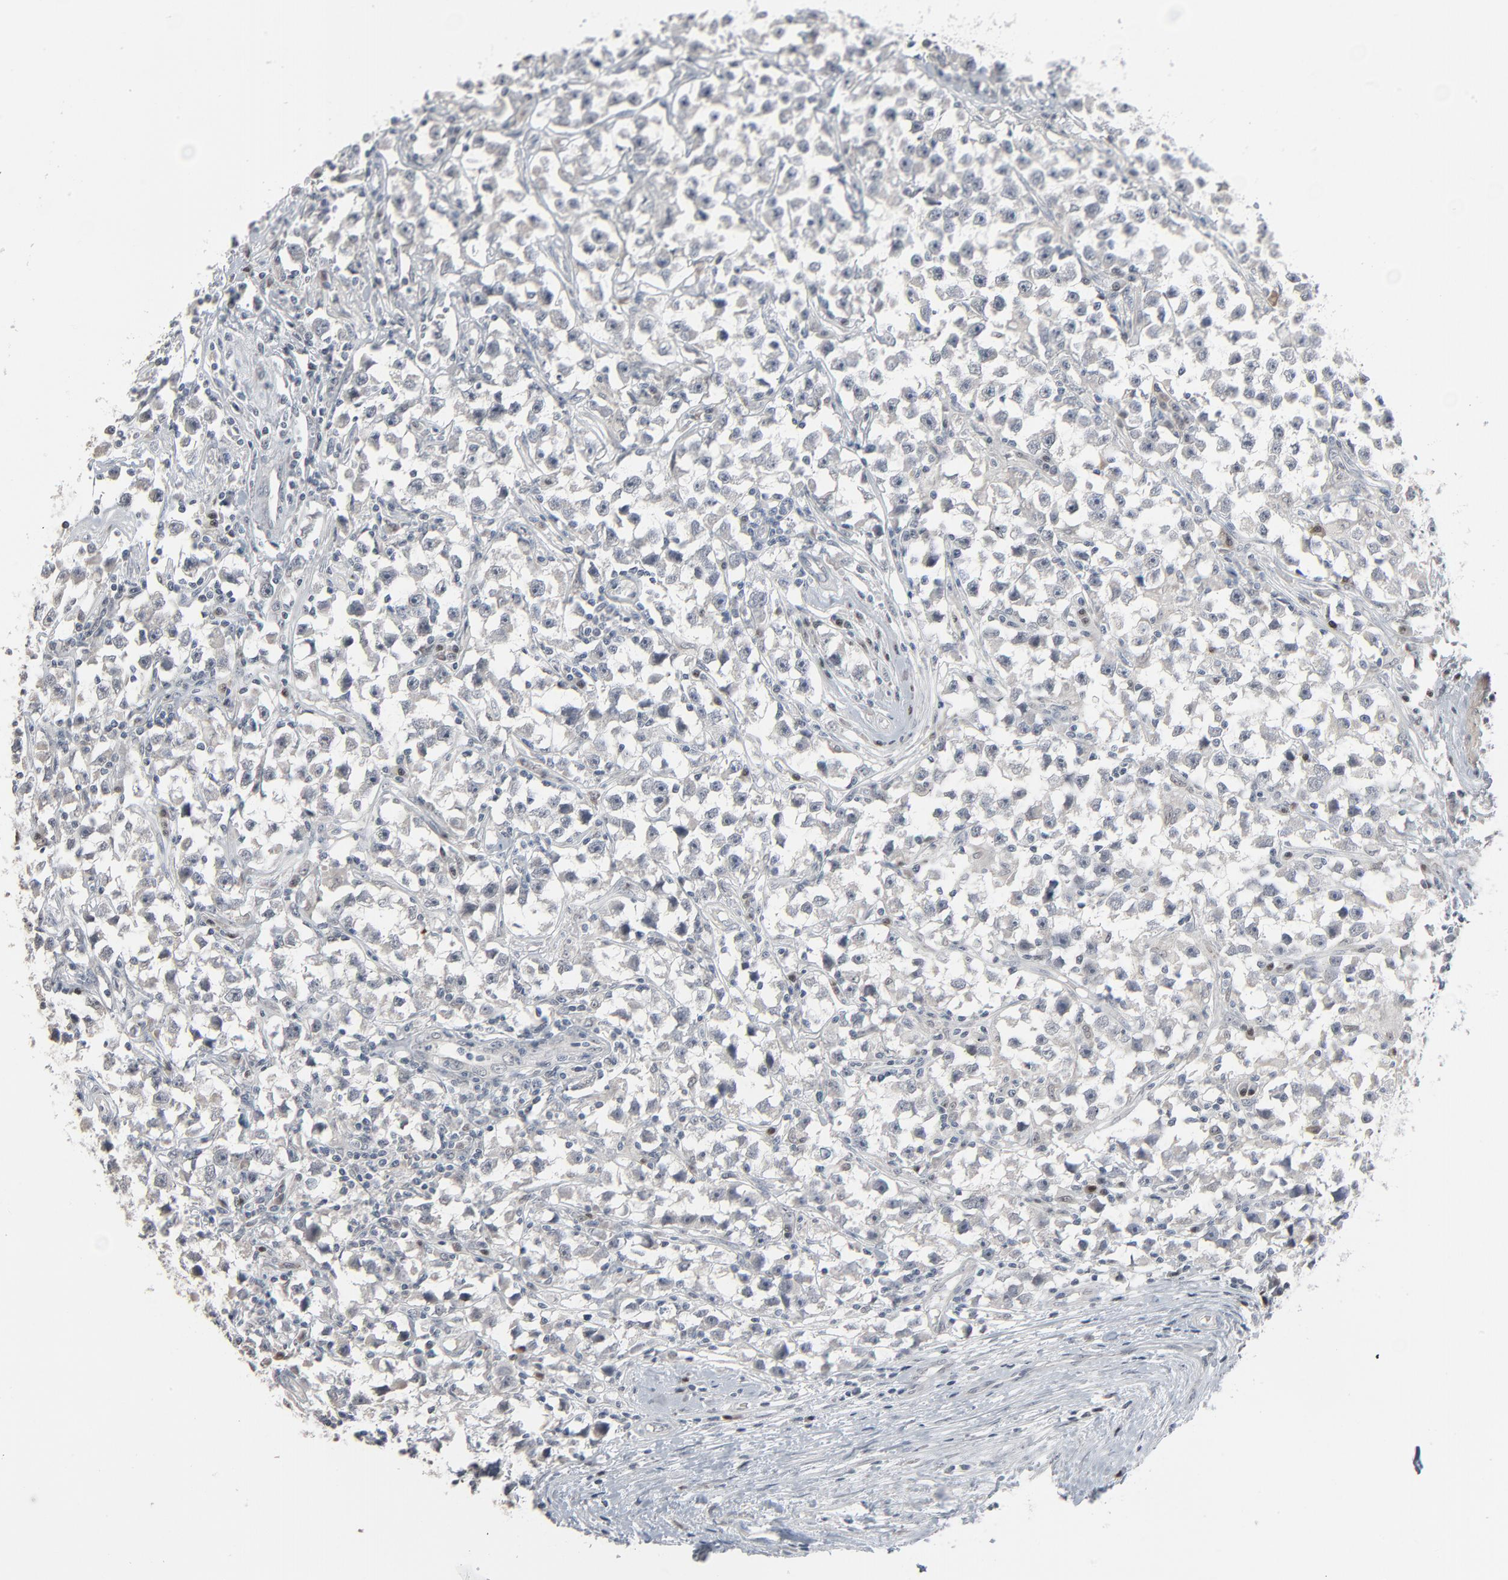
{"staining": {"intensity": "negative", "quantity": "none", "location": "none"}, "tissue": "testis cancer", "cell_type": "Tumor cells", "image_type": "cancer", "snomed": [{"axis": "morphology", "description": "Seminoma, NOS"}, {"axis": "topography", "description": "Testis"}], "caption": "Seminoma (testis) was stained to show a protein in brown. There is no significant positivity in tumor cells.", "gene": "SAGE1", "patient": {"sex": "male", "age": 33}}